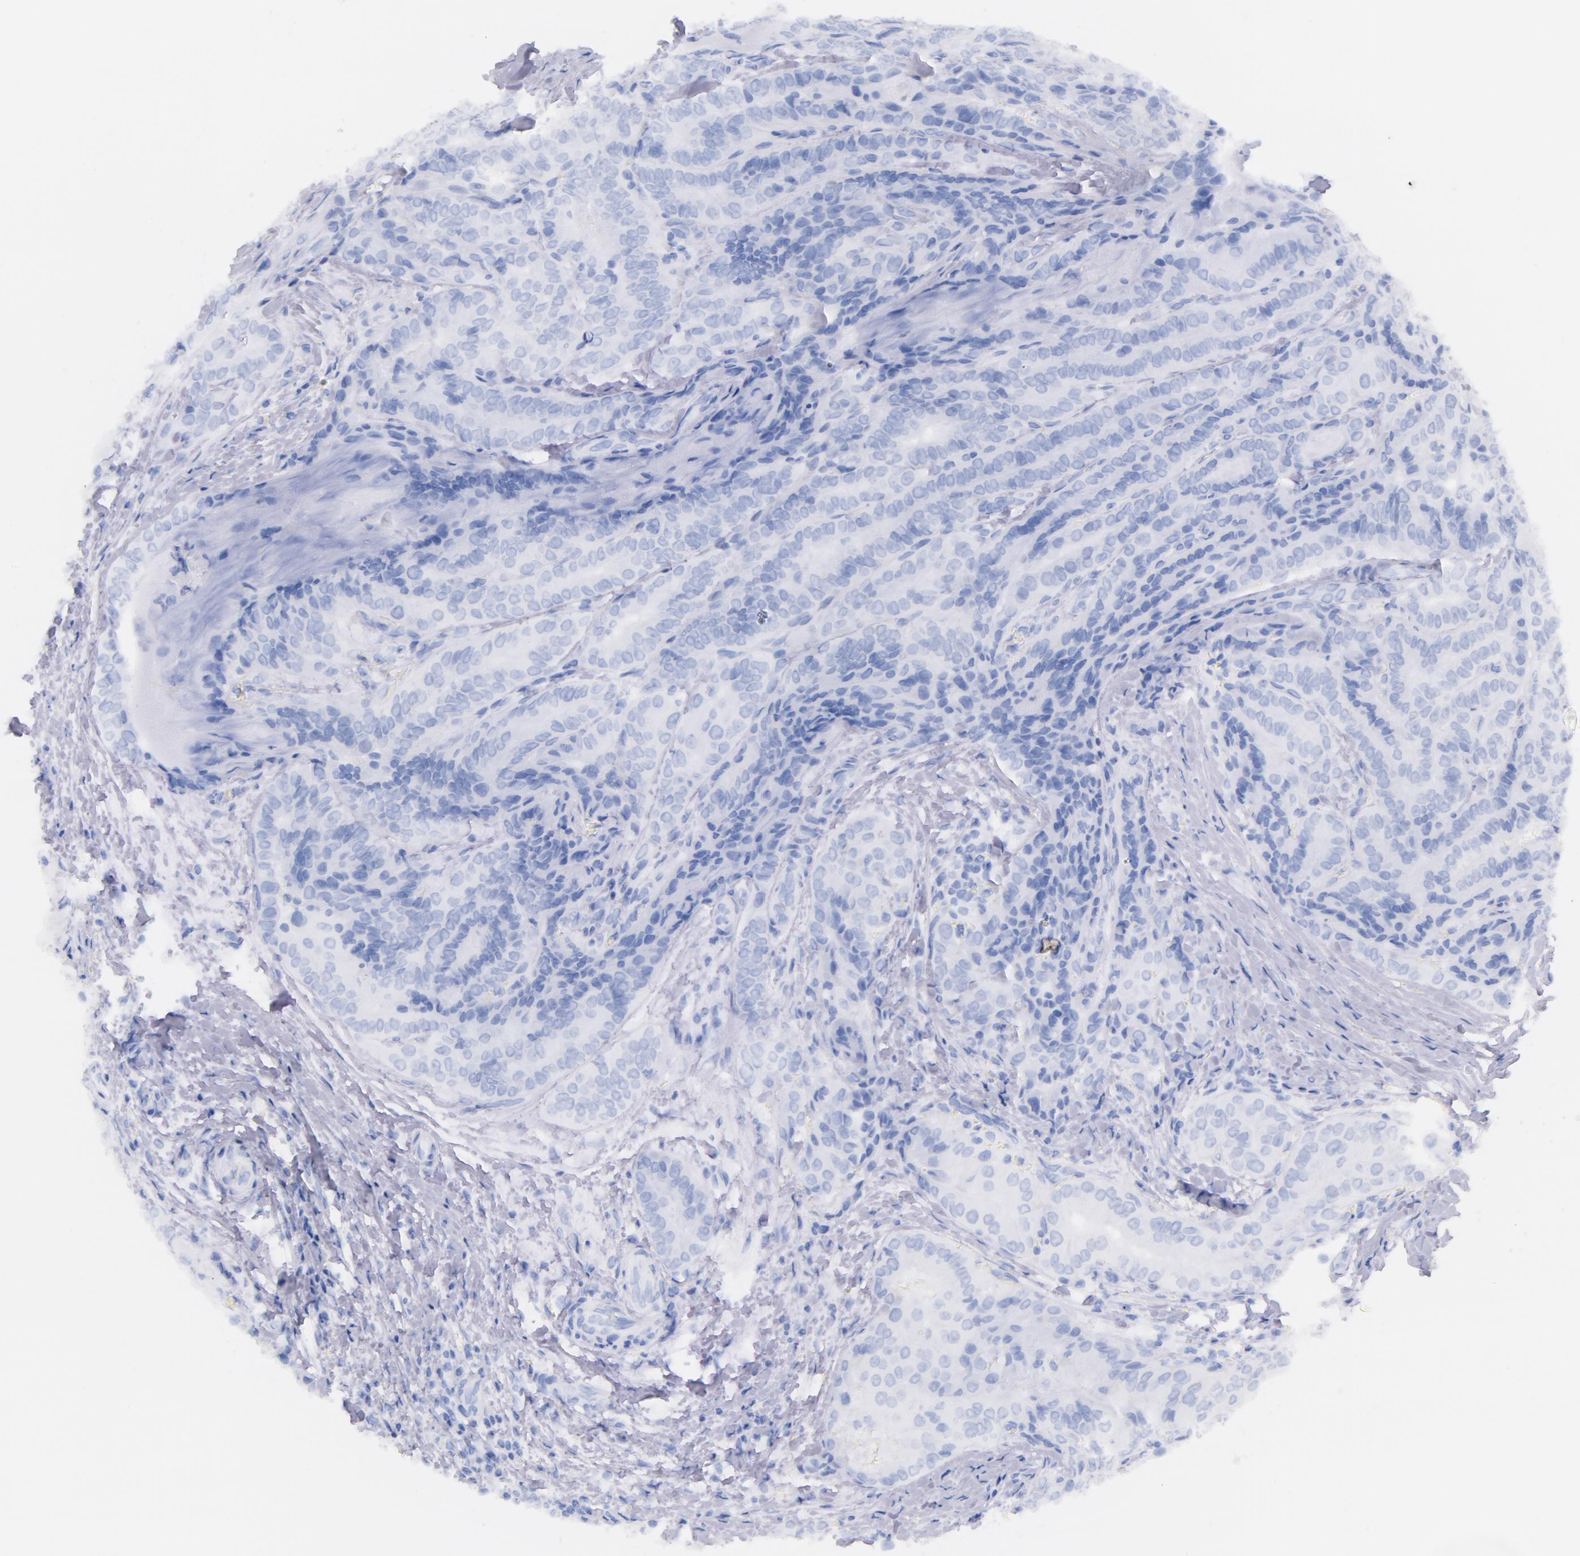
{"staining": {"intensity": "negative", "quantity": "none", "location": "none"}, "tissue": "thyroid cancer", "cell_type": "Tumor cells", "image_type": "cancer", "snomed": [{"axis": "morphology", "description": "Papillary adenocarcinoma, NOS"}, {"axis": "topography", "description": "Thyroid gland"}], "caption": "Immunohistochemistry (IHC) of papillary adenocarcinoma (thyroid) displays no expression in tumor cells.", "gene": "CD44", "patient": {"sex": "female", "age": 71}}